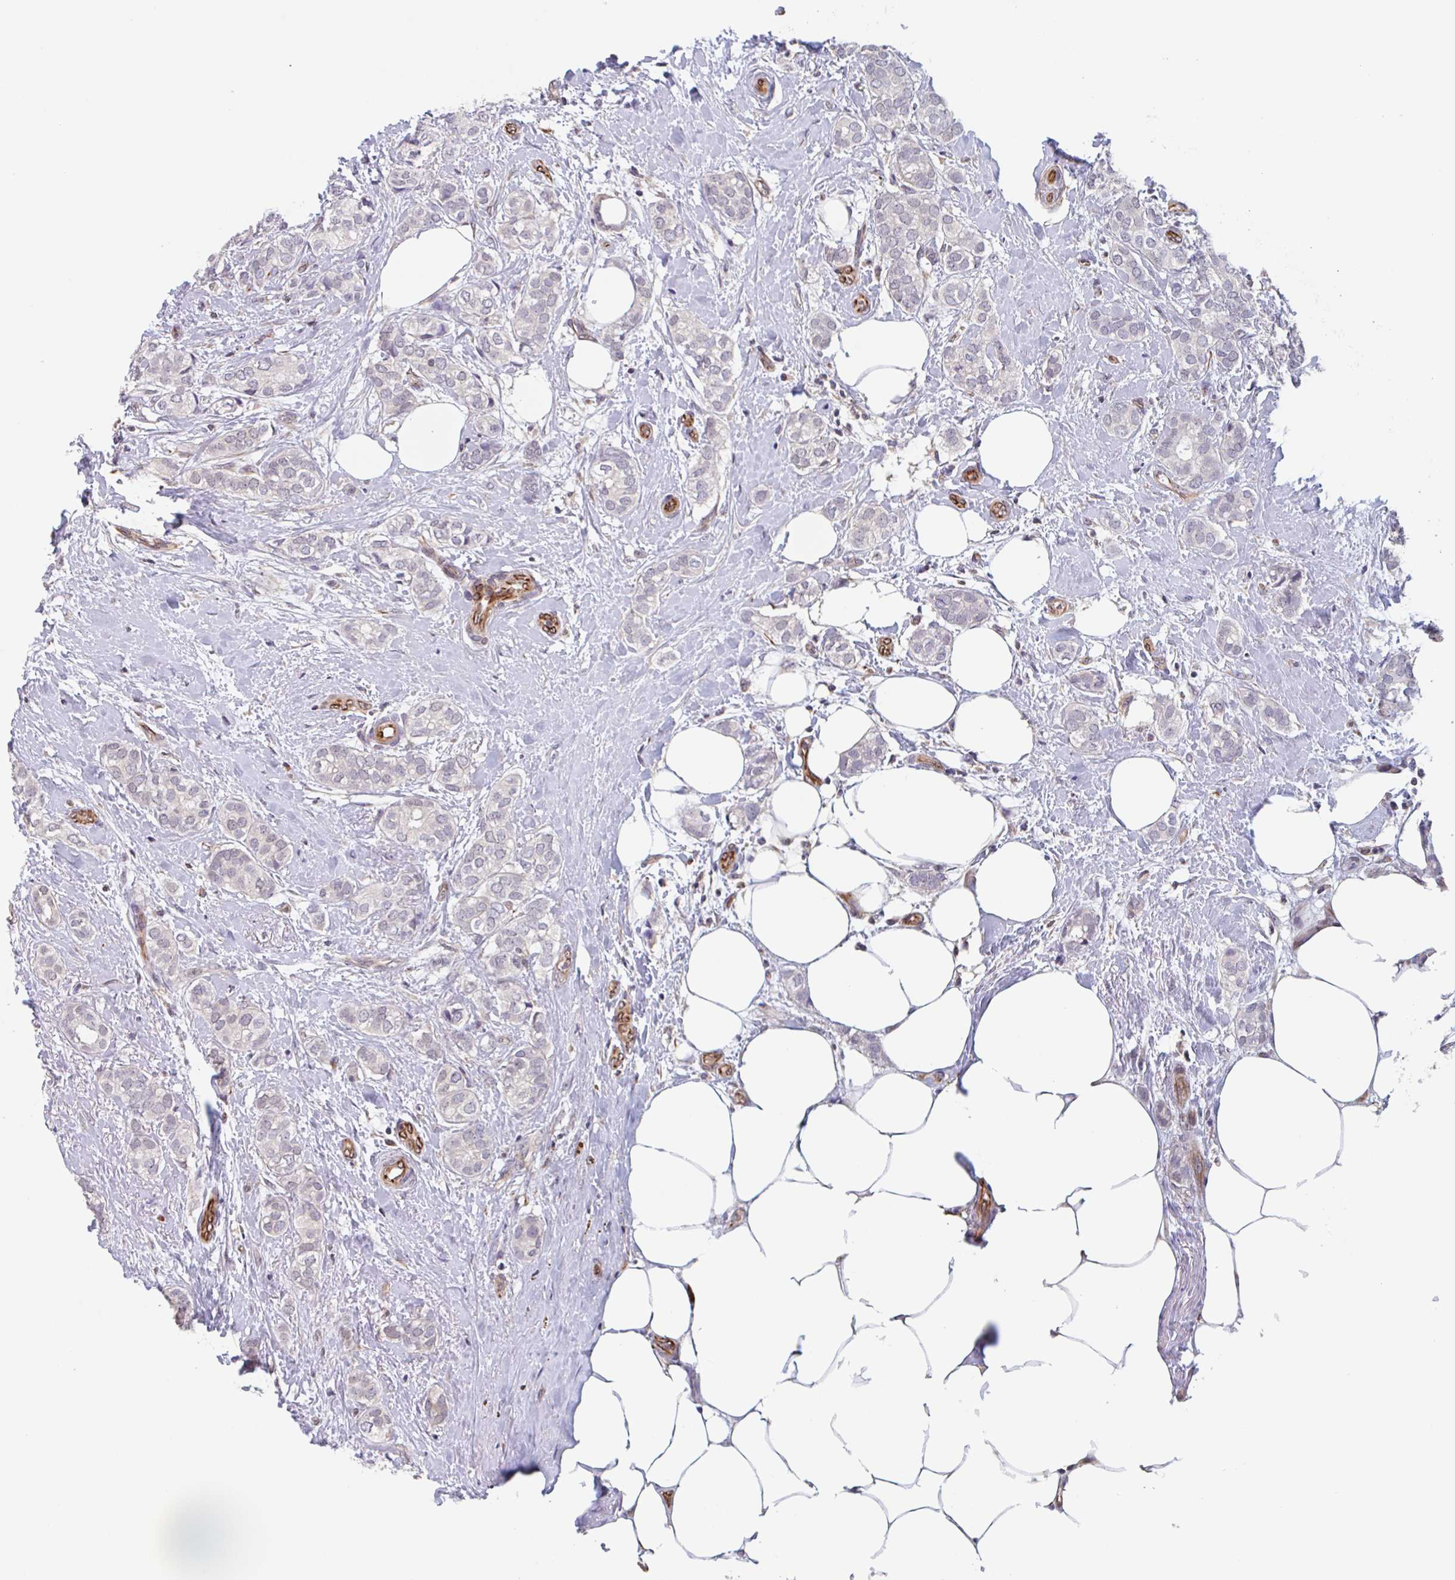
{"staining": {"intensity": "negative", "quantity": "none", "location": "none"}, "tissue": "breast cancer", "cell_type": "Tumor cells", "image_type": "cancer", "snomed": [{"axis": "morphology", "description": "Duct carcinoma"}, {"axis": "topography", "description": "Breast"}], "caption": "This is an immunohistochemistry (IHC) image of human infiltrating ductal carcinoma (breast). There is no expression in tumor cells.", "gene": "NUB1", "patient": {"sex": "female", "age": 73}}